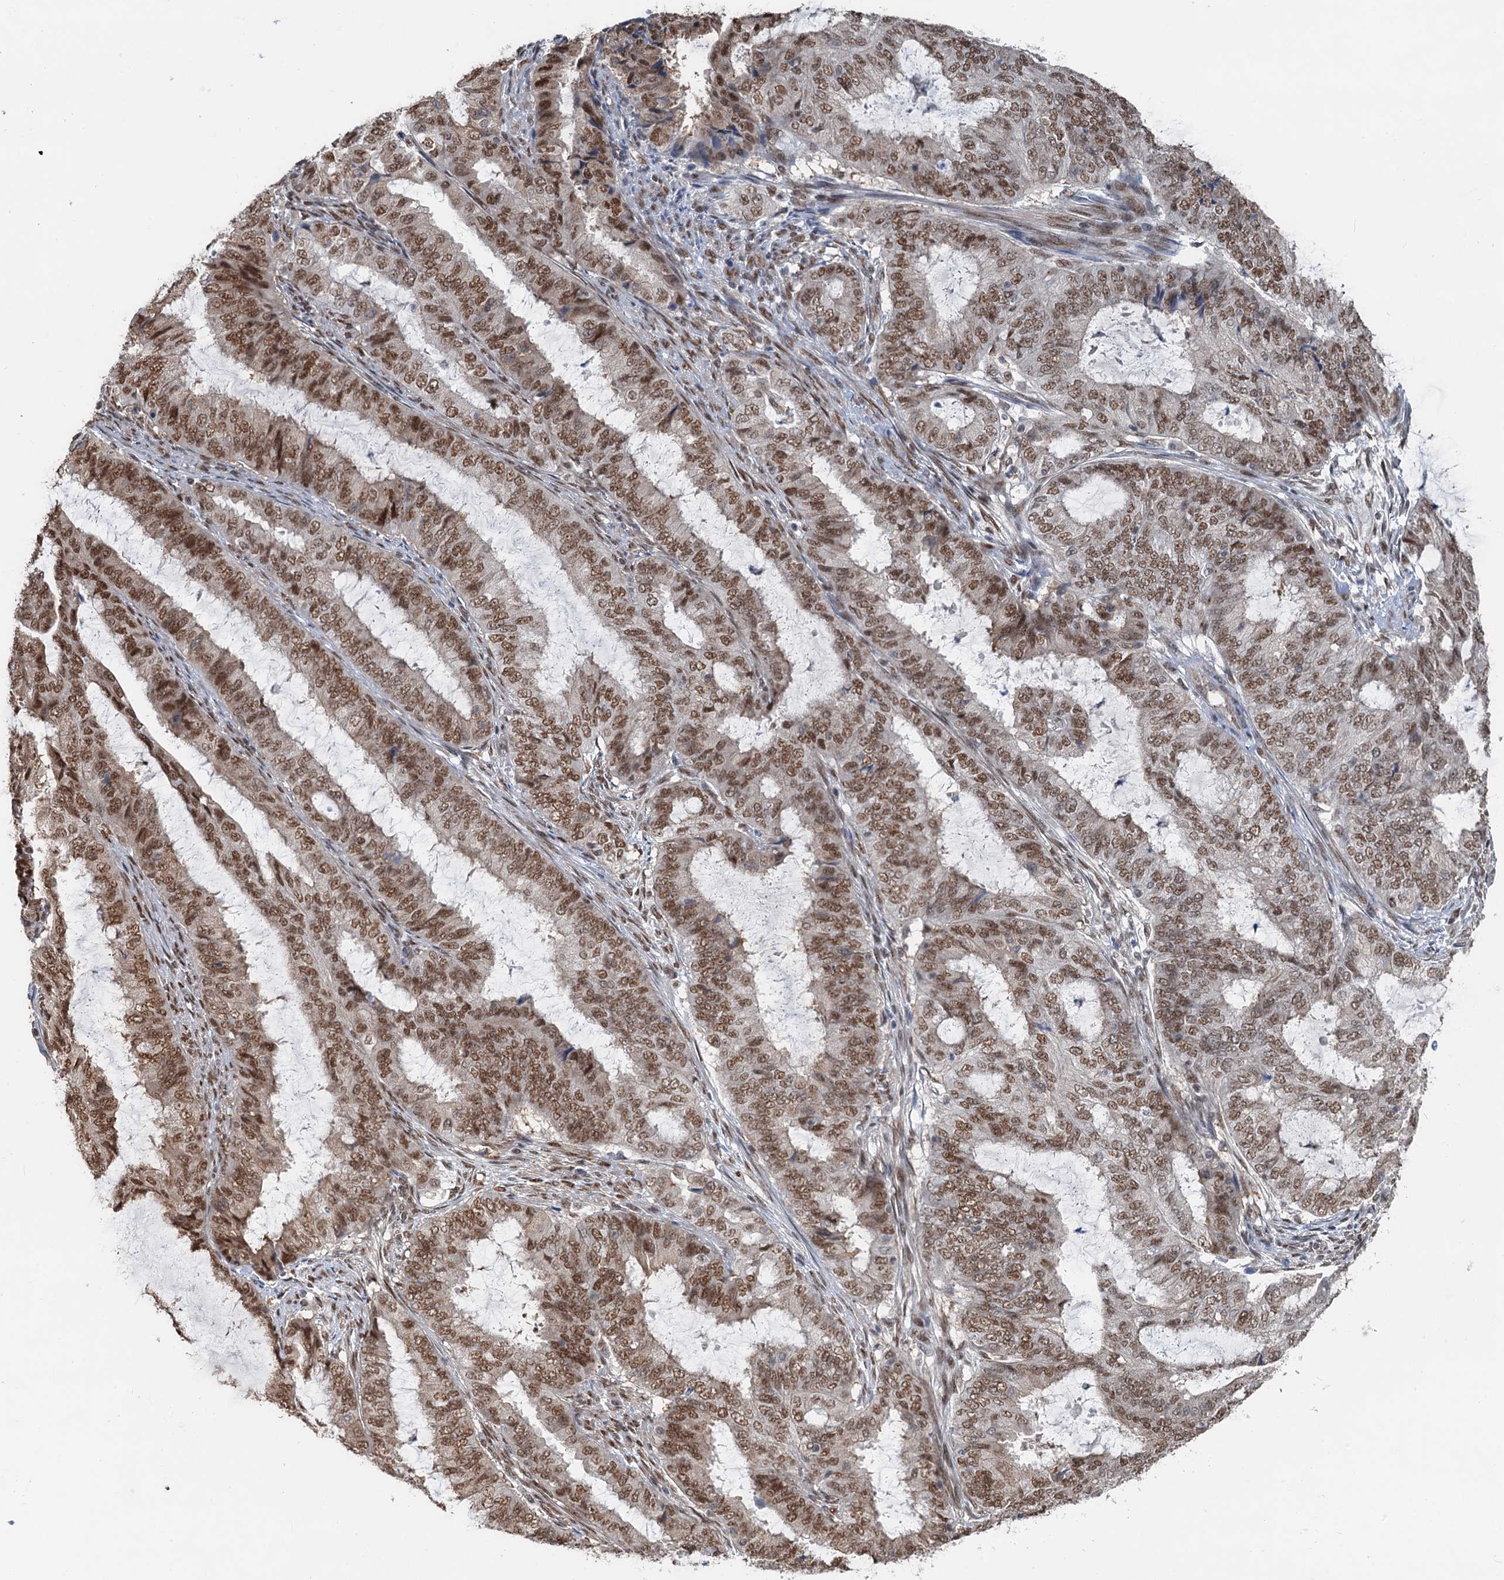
{"staining": {"intensity": "moderate", "quantity": ">75%", "location": "nuclear"}, "tissue": "endometrial cancer", "cell_type": "Tumor cells", "image_type": "cancer", "snomed": [{"axis": "morphology", "description": "Adenocarcinoma, NOS"}, {"axis": "topography", "description": "Endometrium"}], "caption": "Human endometrial adenocarcinoma stained for a protein (brown) exhibits moderate nuclear positive expression in approximately >75% of tumor cells.", "gene": "CFDP1", "patient": {"sex": "female", "age": 51}}